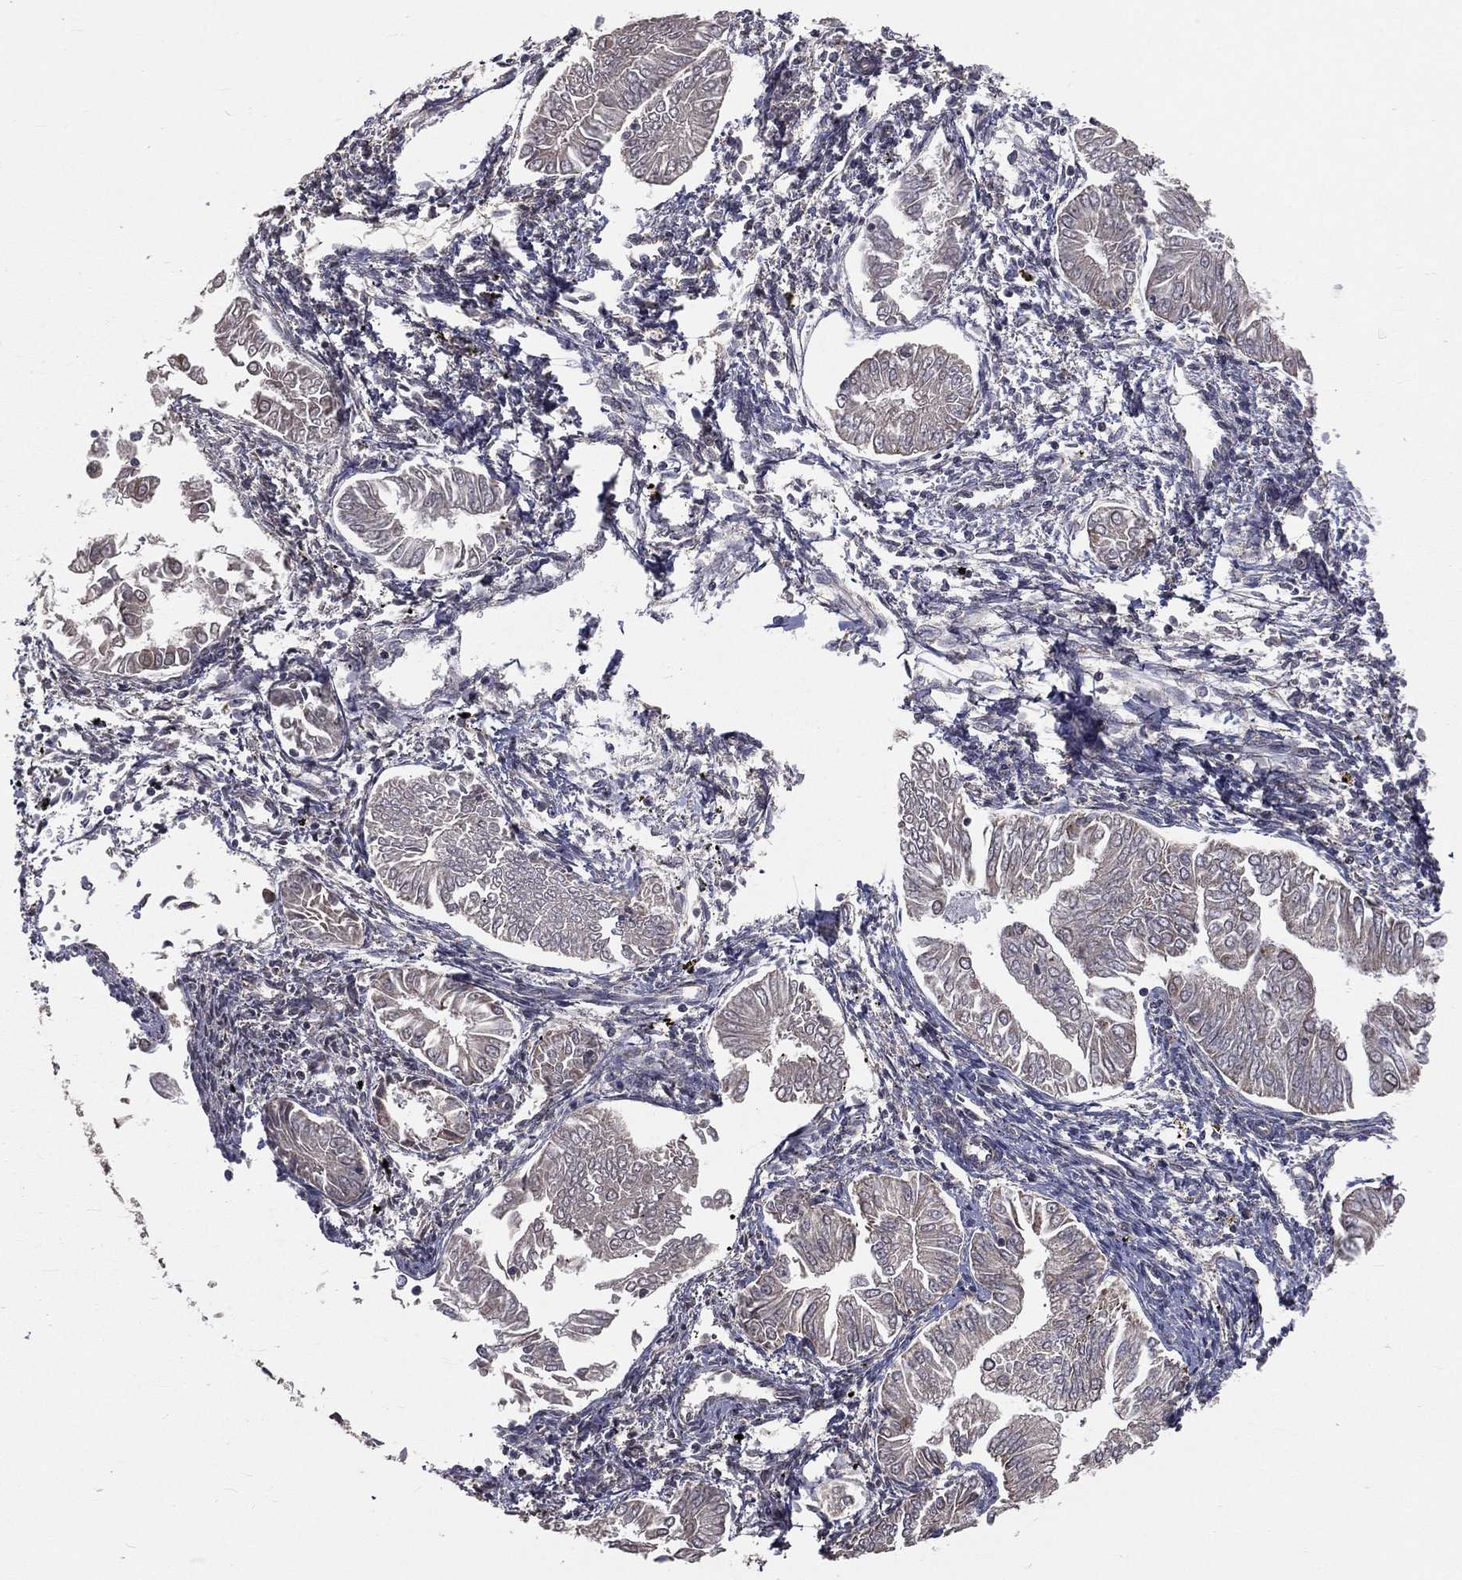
{"staining": {"intensity": "negative", "quantity": "none", "location": "none"}, "tissue": "endometrial cancer", "cell_type": "Tumor cells", "image_type": "cancer", "snomed": [{"axis": "morphology", "description": "Adenocarcinoma, NOS"}, {"axis": "topography", "description": "Endometrium"}], "caption": "High magnification brightfield microscopy of adenocarcinoma (endometrial) stained with DAB (3,3'-diaminobenzidine) (brown) and counterstained with hematoxylin (blue): tumor cells show no significant expression.", "gene": "MRPL46", "patient": {"sex": "female", "age": 53}}